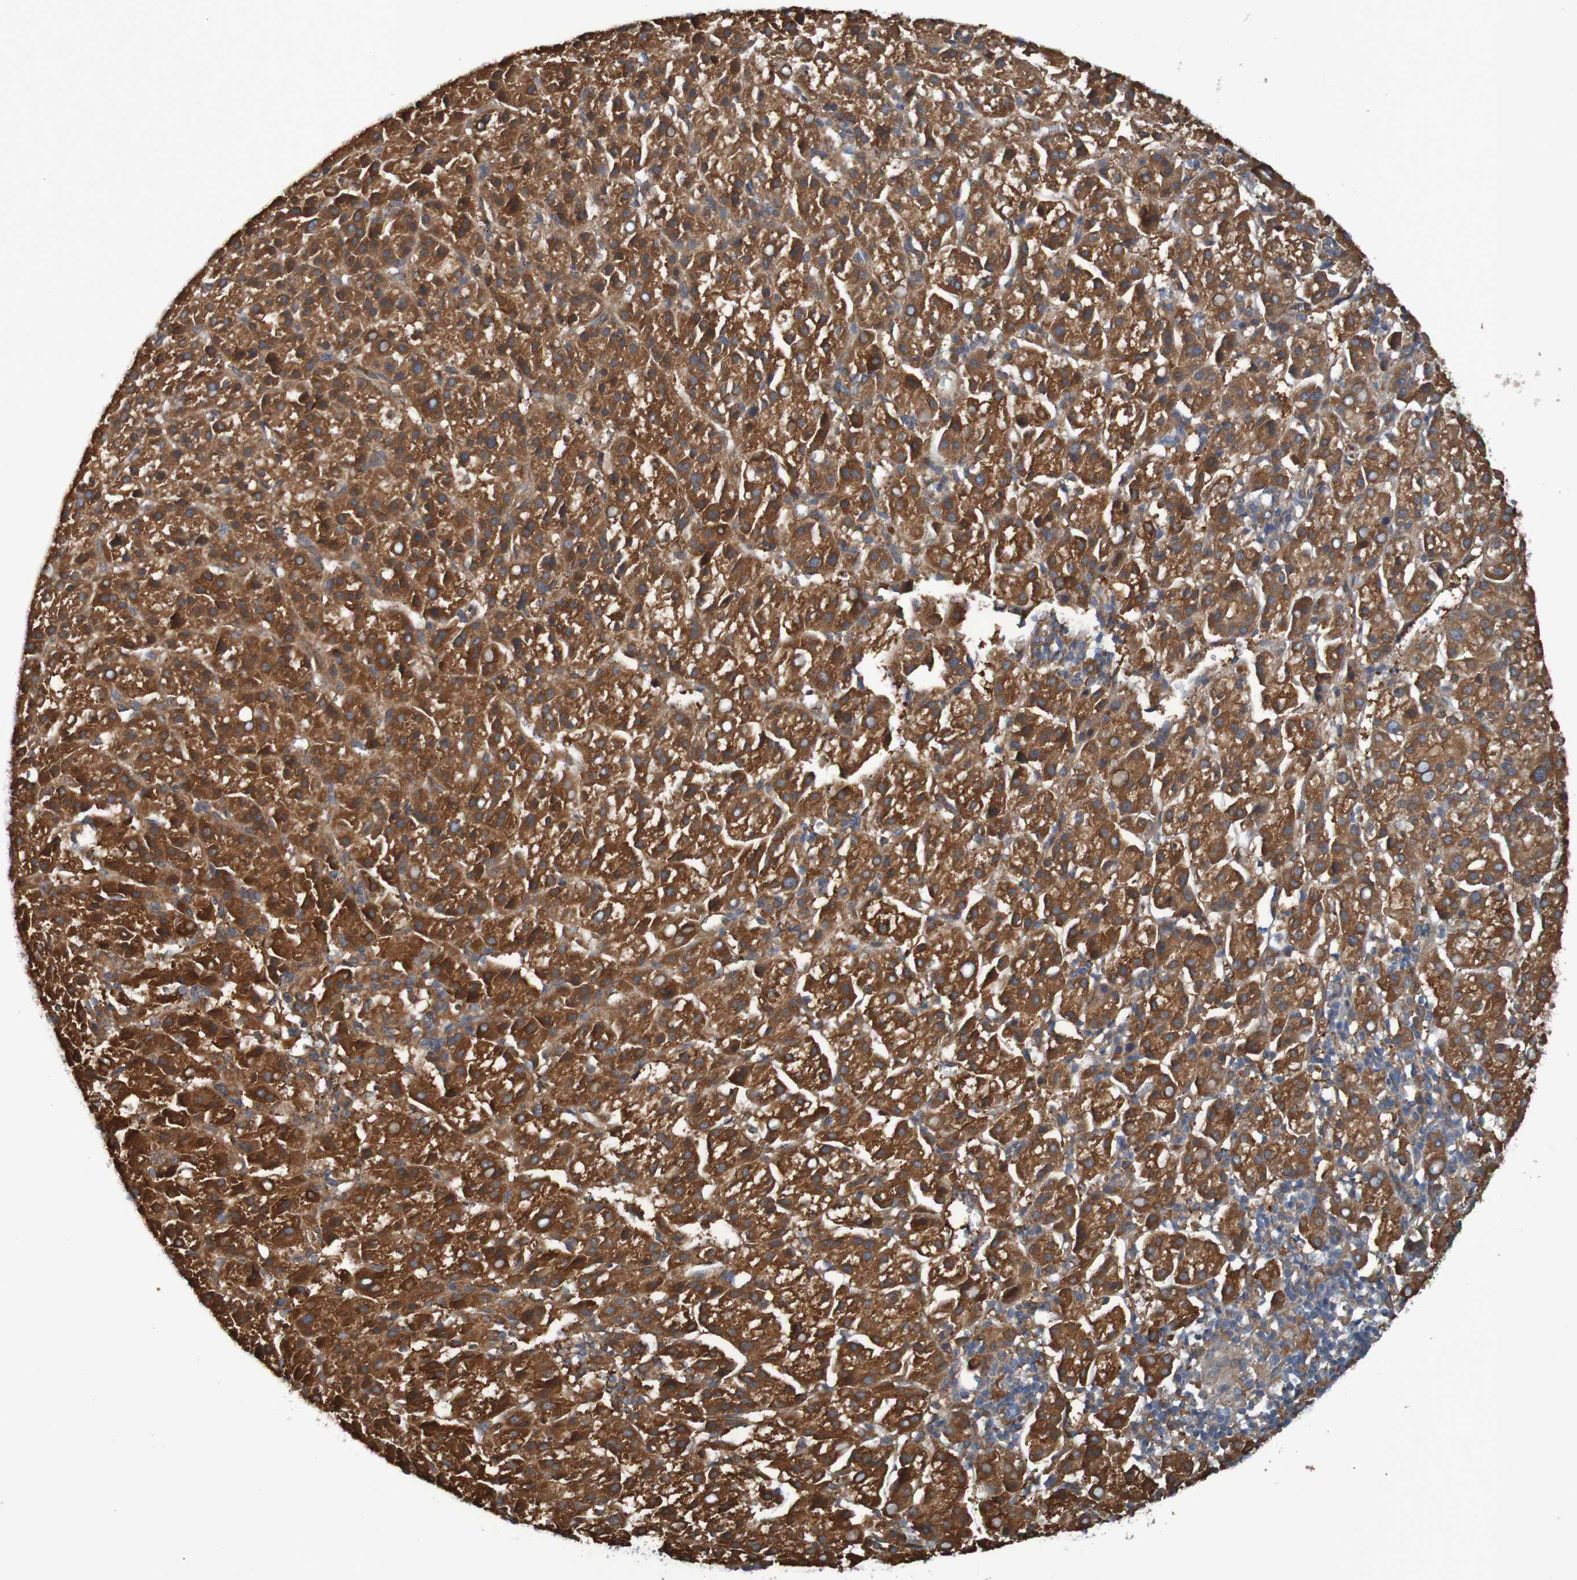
{"staining": {"intensity": "strong", "quantity": ">75%", "location": "cytoplasmic/membranous"}, "tissue": "liver cancer", "cell_type": "Tumor cells", "image_type": "cancer", "snomed": [{"axis": "morphology", "description": "Carcinoma, Hepatocellular, NOS"}, {"axis": "topography", "description": "Liver"}], "caption": "Strong cytoplasmic/membranous protein staining is identified in approximately >75% of tumor cells in liver cancer (hepatocellular carcinoma).", "gene": "DNAJC4", "patient": {"sex": "female", "age": 58}}